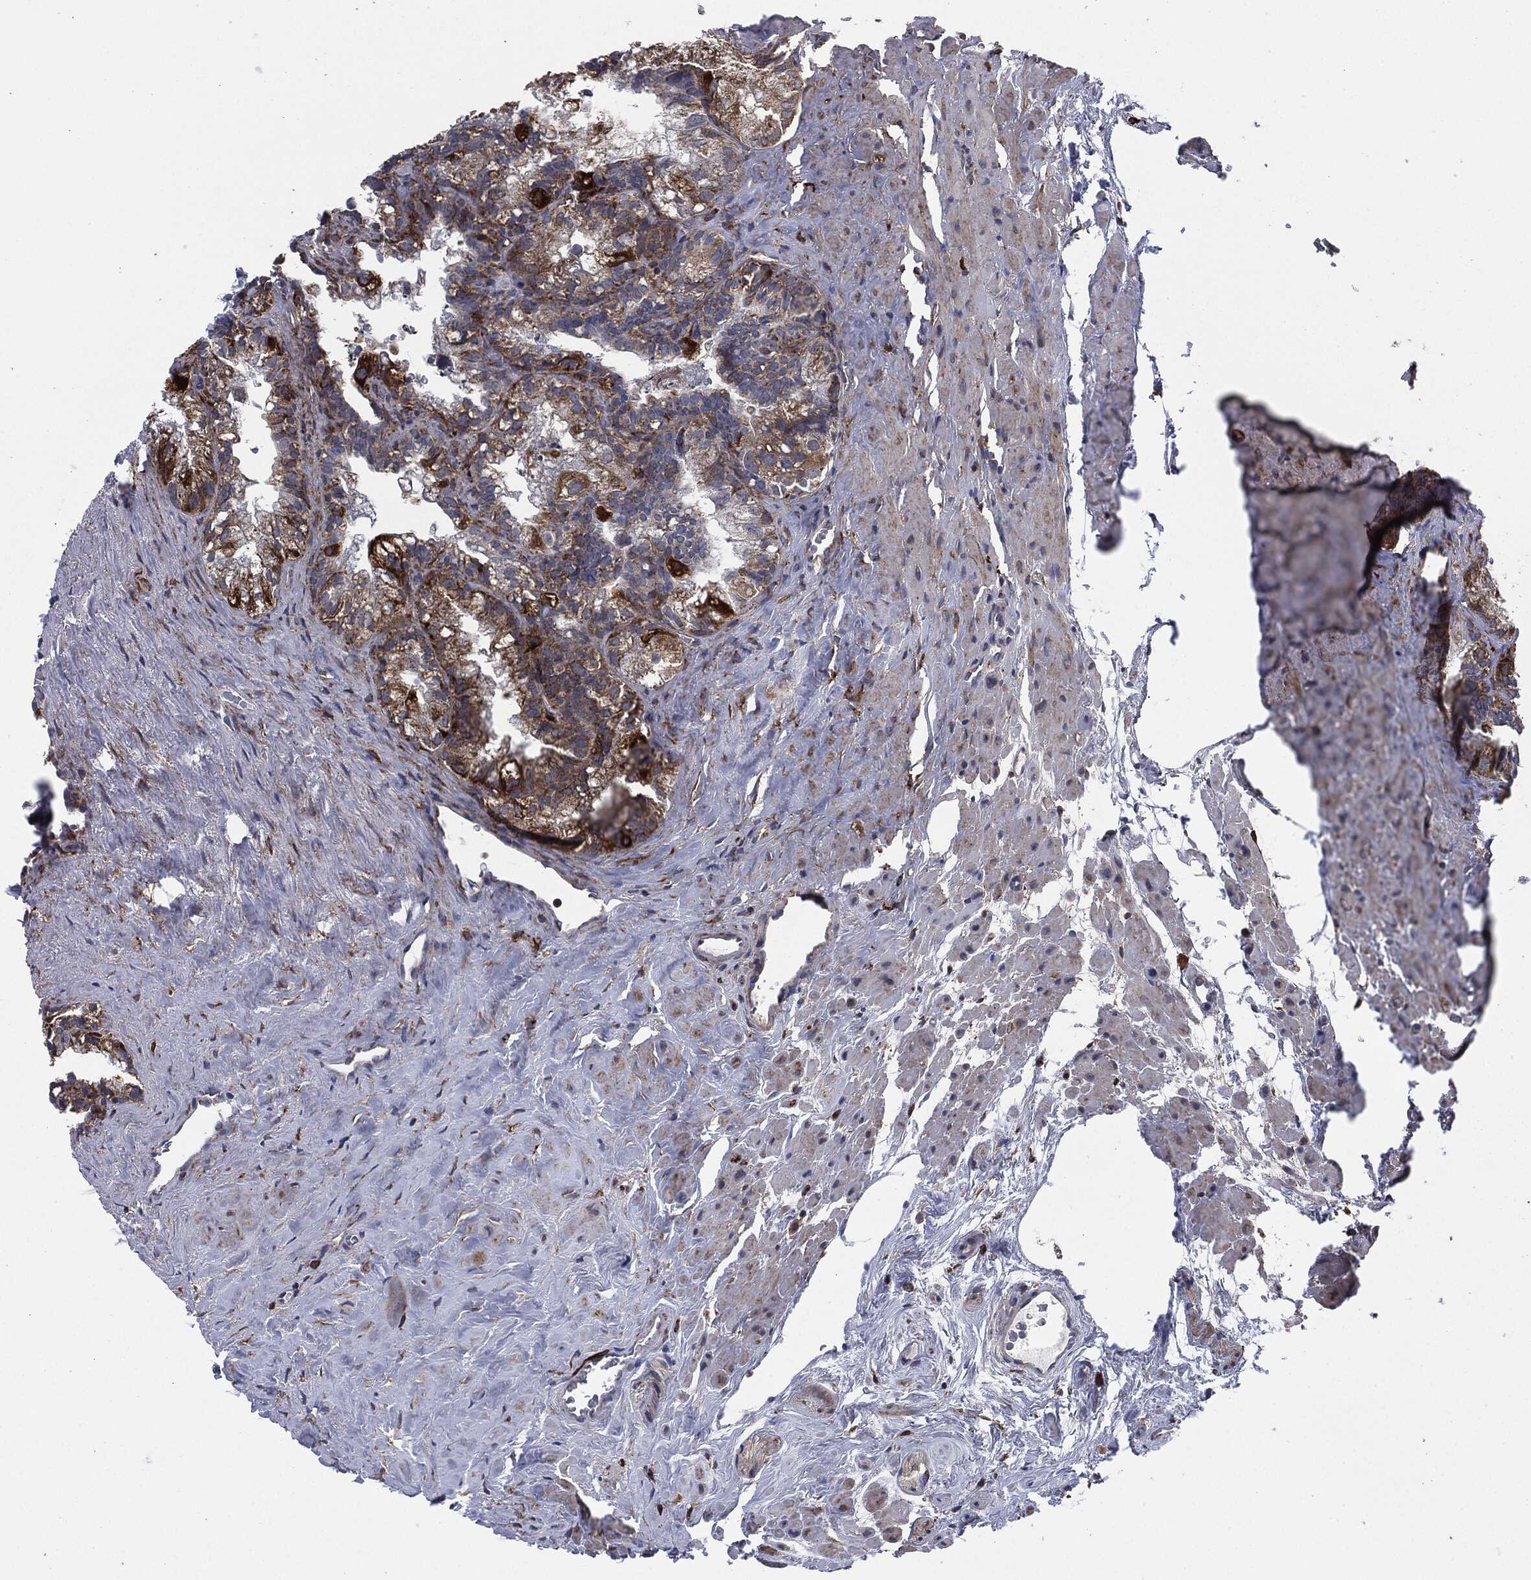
{"staining": {"intensity": "moderate", "quantity": ">75%", "location": "cytoplasmic/membranous"}, "tissue": "seminal vesicle", "cell_type": "Glandular cells", "image_type": "normal", "snomed": [{"axis": "morphology", "description": "Normal tissue, NOS"}, {"axis": "topography", "description": "Seminal veicle"}], "caption": "The micrograph reveals a brown stain indicating the presence of a protein in the cytoplasmic/membranous of glandular cells in seminal vesicle. The protein is stained brown, and the nuclei are stained in blue (DAB (3,3'-diaminobenzidine) IHC with brightfield microscopy, high magnification).", "gene": "TMEM11", "patient": {"sex": "male", "age": 72}}